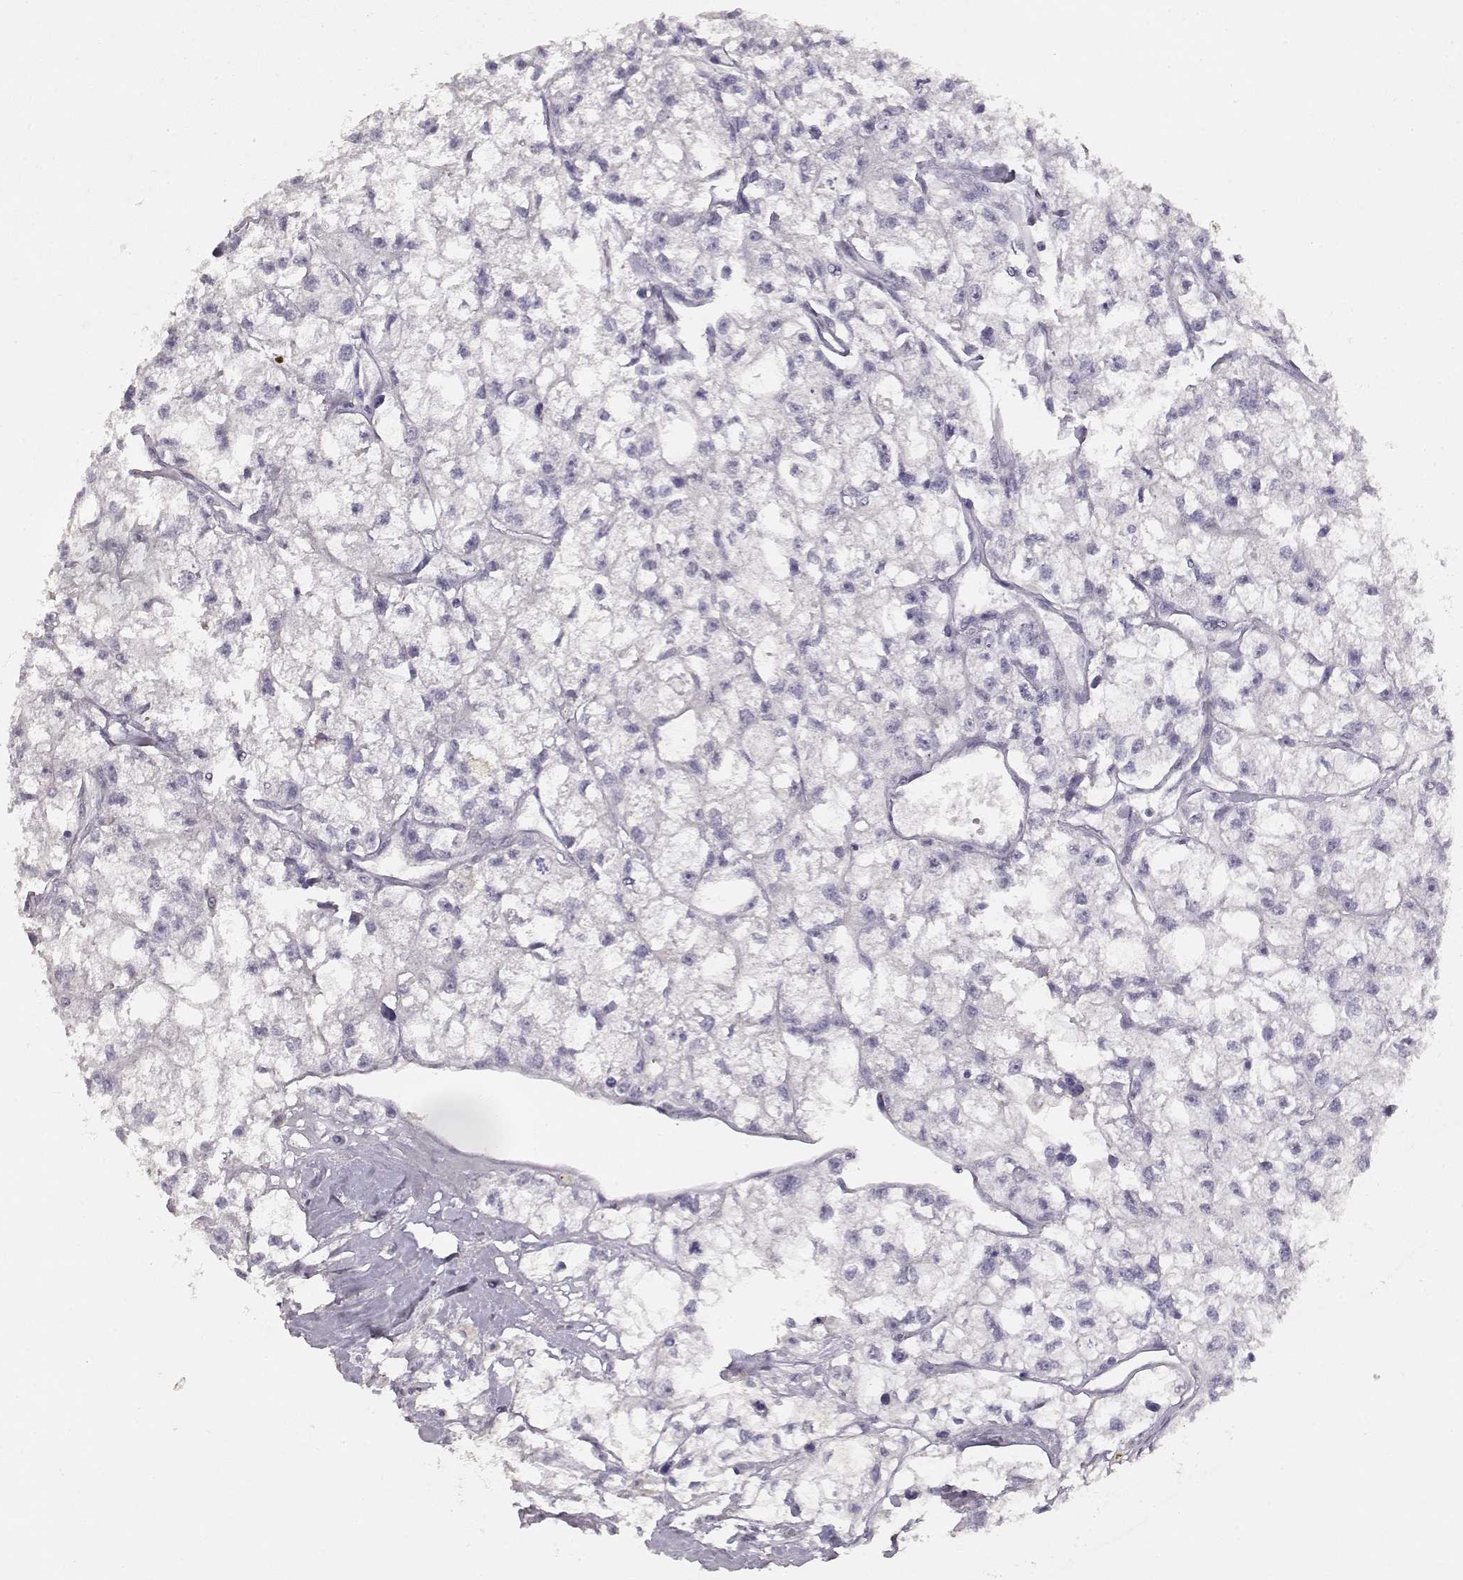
{"staining": {"intensity": "negative", "quantity": "none", "location": "none"}, "tissue": "renal cancer", "cell_type": "Tumor cells", "image_type": "cancer", "snomed": [{"axis": "morphology", "description": "Adenocarcinoma, NOS"}, {"axis": "topography", "description": "Kidney"}], "caption": "Human renal cancer (adenocarcinoma) stained for a protein using immunohistochemistry exhibits no positivity in tumor cells.", "gene": "TPH2", "patient": {"sex": "male", "age": 56}}